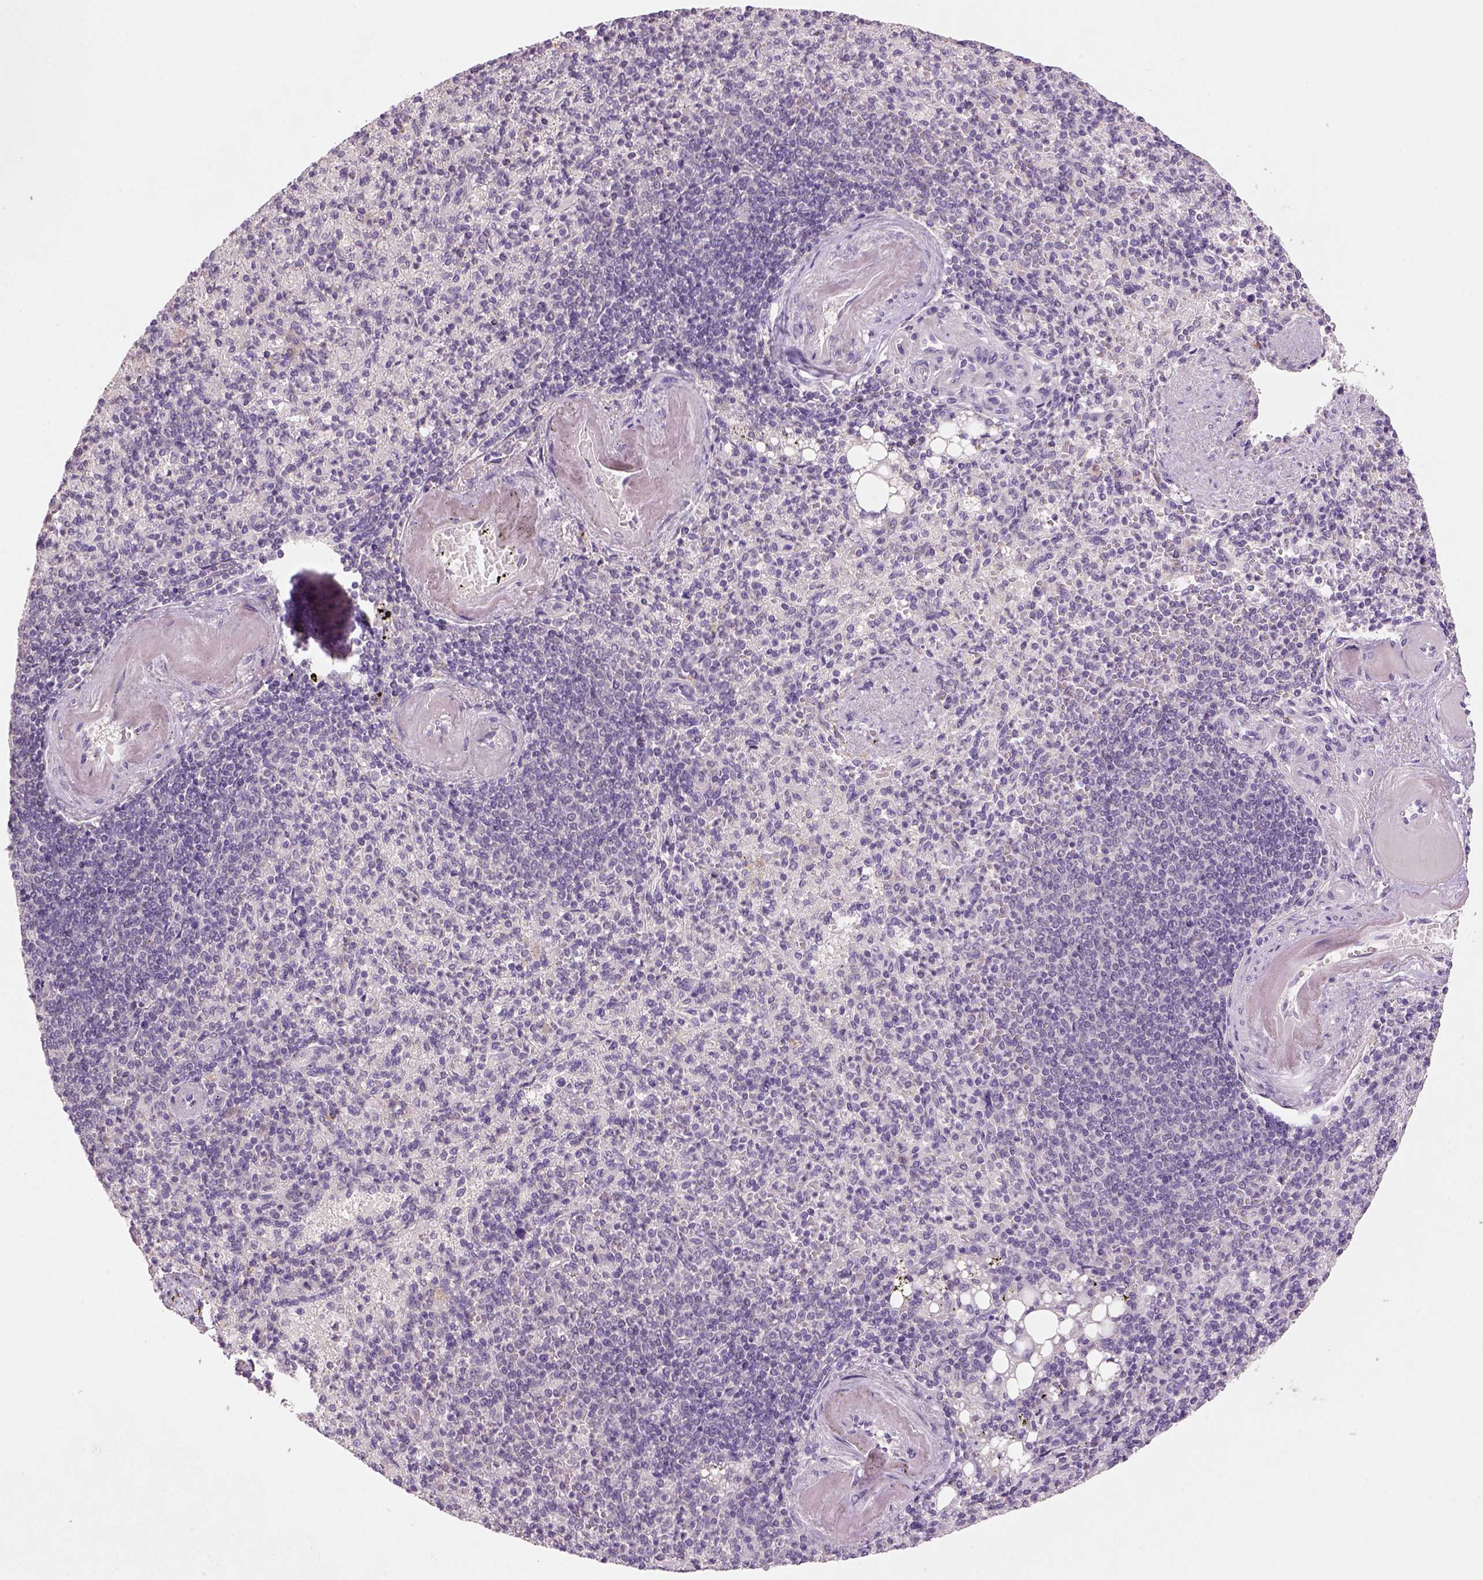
{"staining": {"intensity": "negative", "quantity": "none", "location": "none"}, "tissue": "spleen", "cell_type": "Cells in red pulp", "image_type": "normal", "snomed": [{"axis": "morphology", "description": "Normal tissue, NOS"}, {"axis": "topography", "description": "Spleen"}], "caption": "Immunohistochemistry (IHC) of unremarkable spleen displays no positivity in cells in red pulp. Nuclei are stained in blue.", "gene": "NLGN2", "patient": {"sex": "female", "age": 74}}